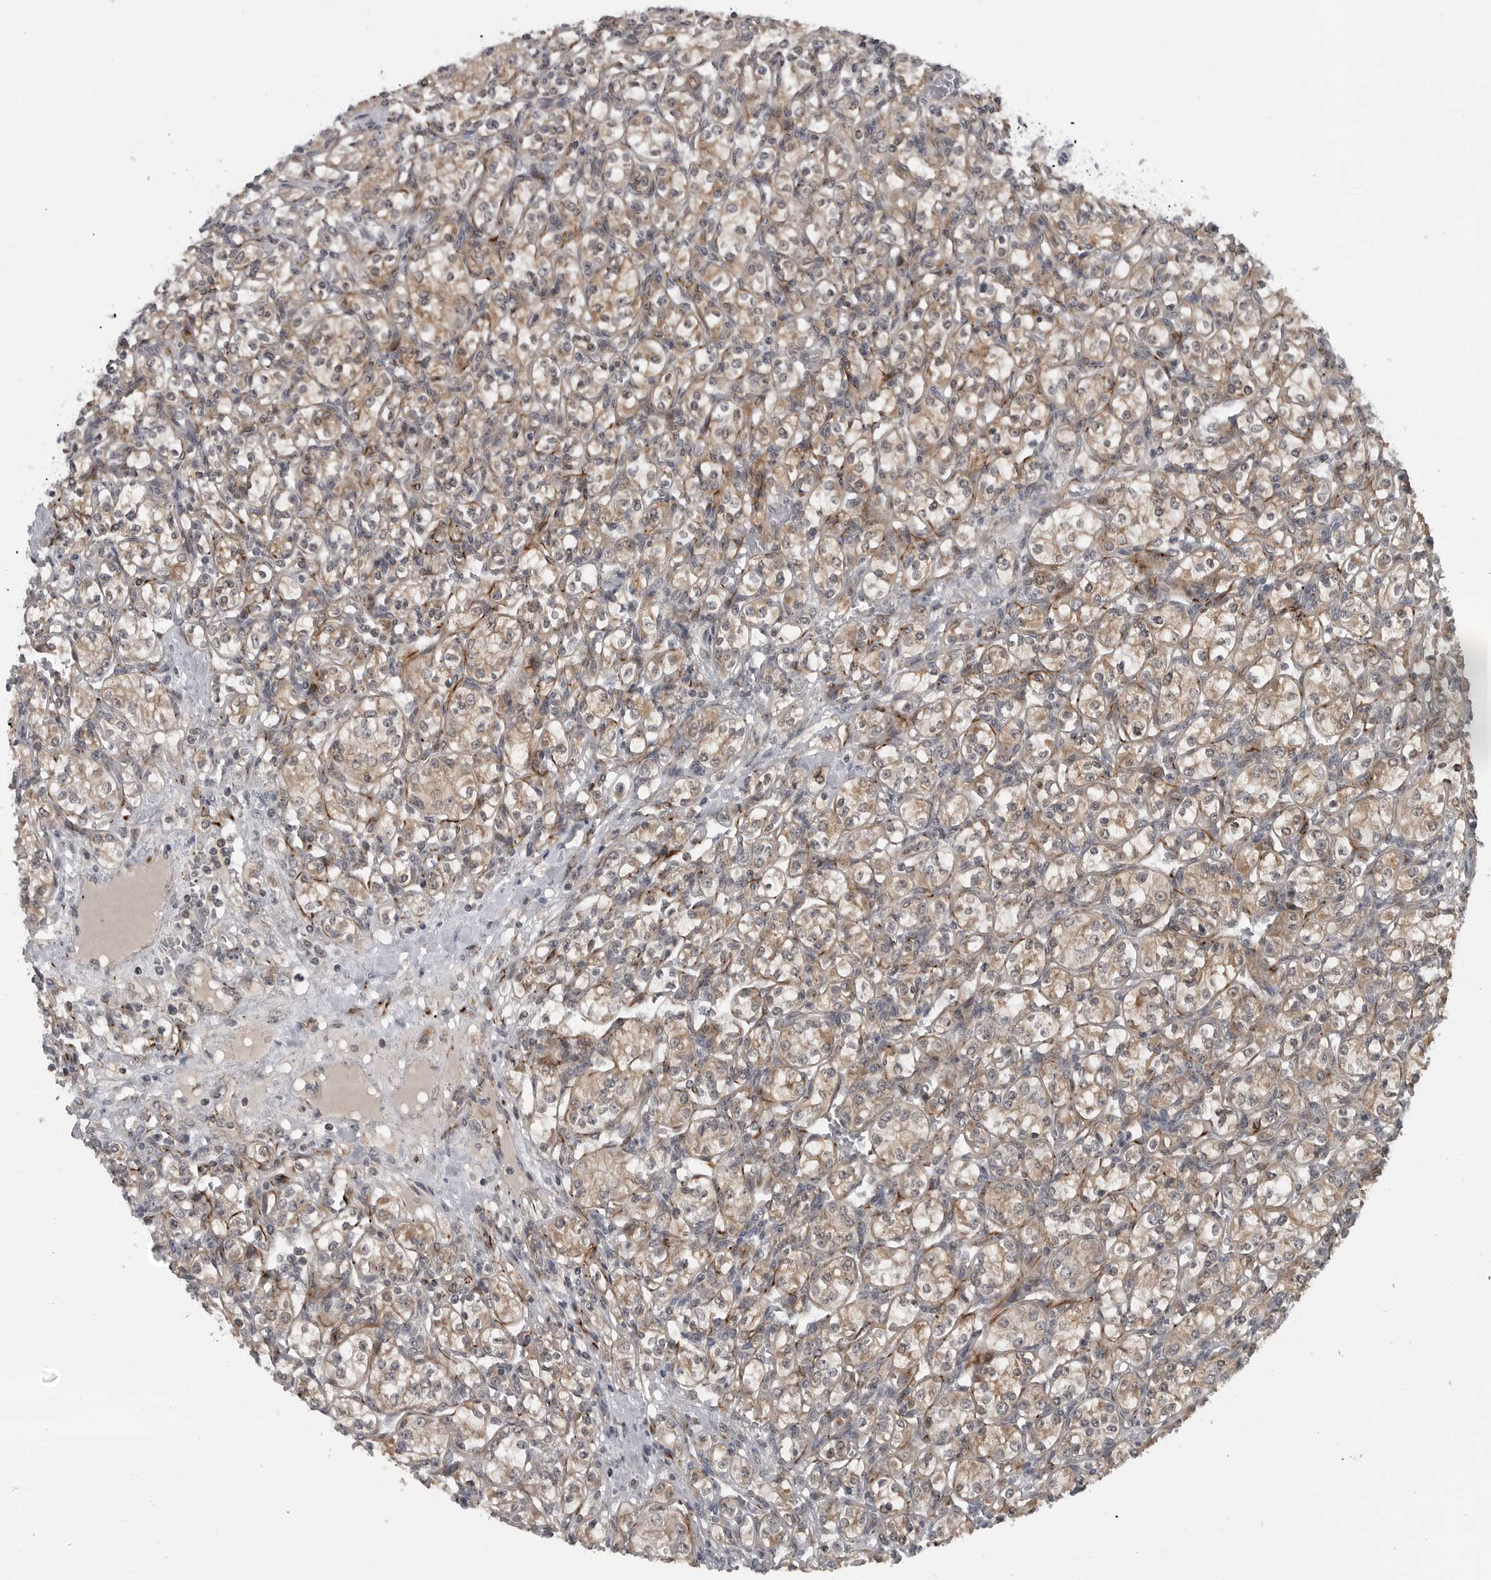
{"staining": {"intensity": "weak", "quantity": ">75%", "location": "cytoplasmic/membranous"}, "tissue": "renal cancer", "cell_type": "Tumor cells", "image_type": "cancer", "snomed": [{"axis": "morphology", "description": "Adenocarcinoma, NOS"}, {"axis": "topography", "description": "Kidney"}], "caption": "Renal cancer stained with IHC shows weak cytoplasmic/membranous staining in approximately >75% of tumor cells. The staining was performed using DAB (3,3'-diaminobenzidine) to visualize the protein expression in brown, while the nuclei were stained in blue with hematoxylin (Magnification: 20x).", "gene": "FAAP100", "patient": {"sex": "male", "age": 77}}